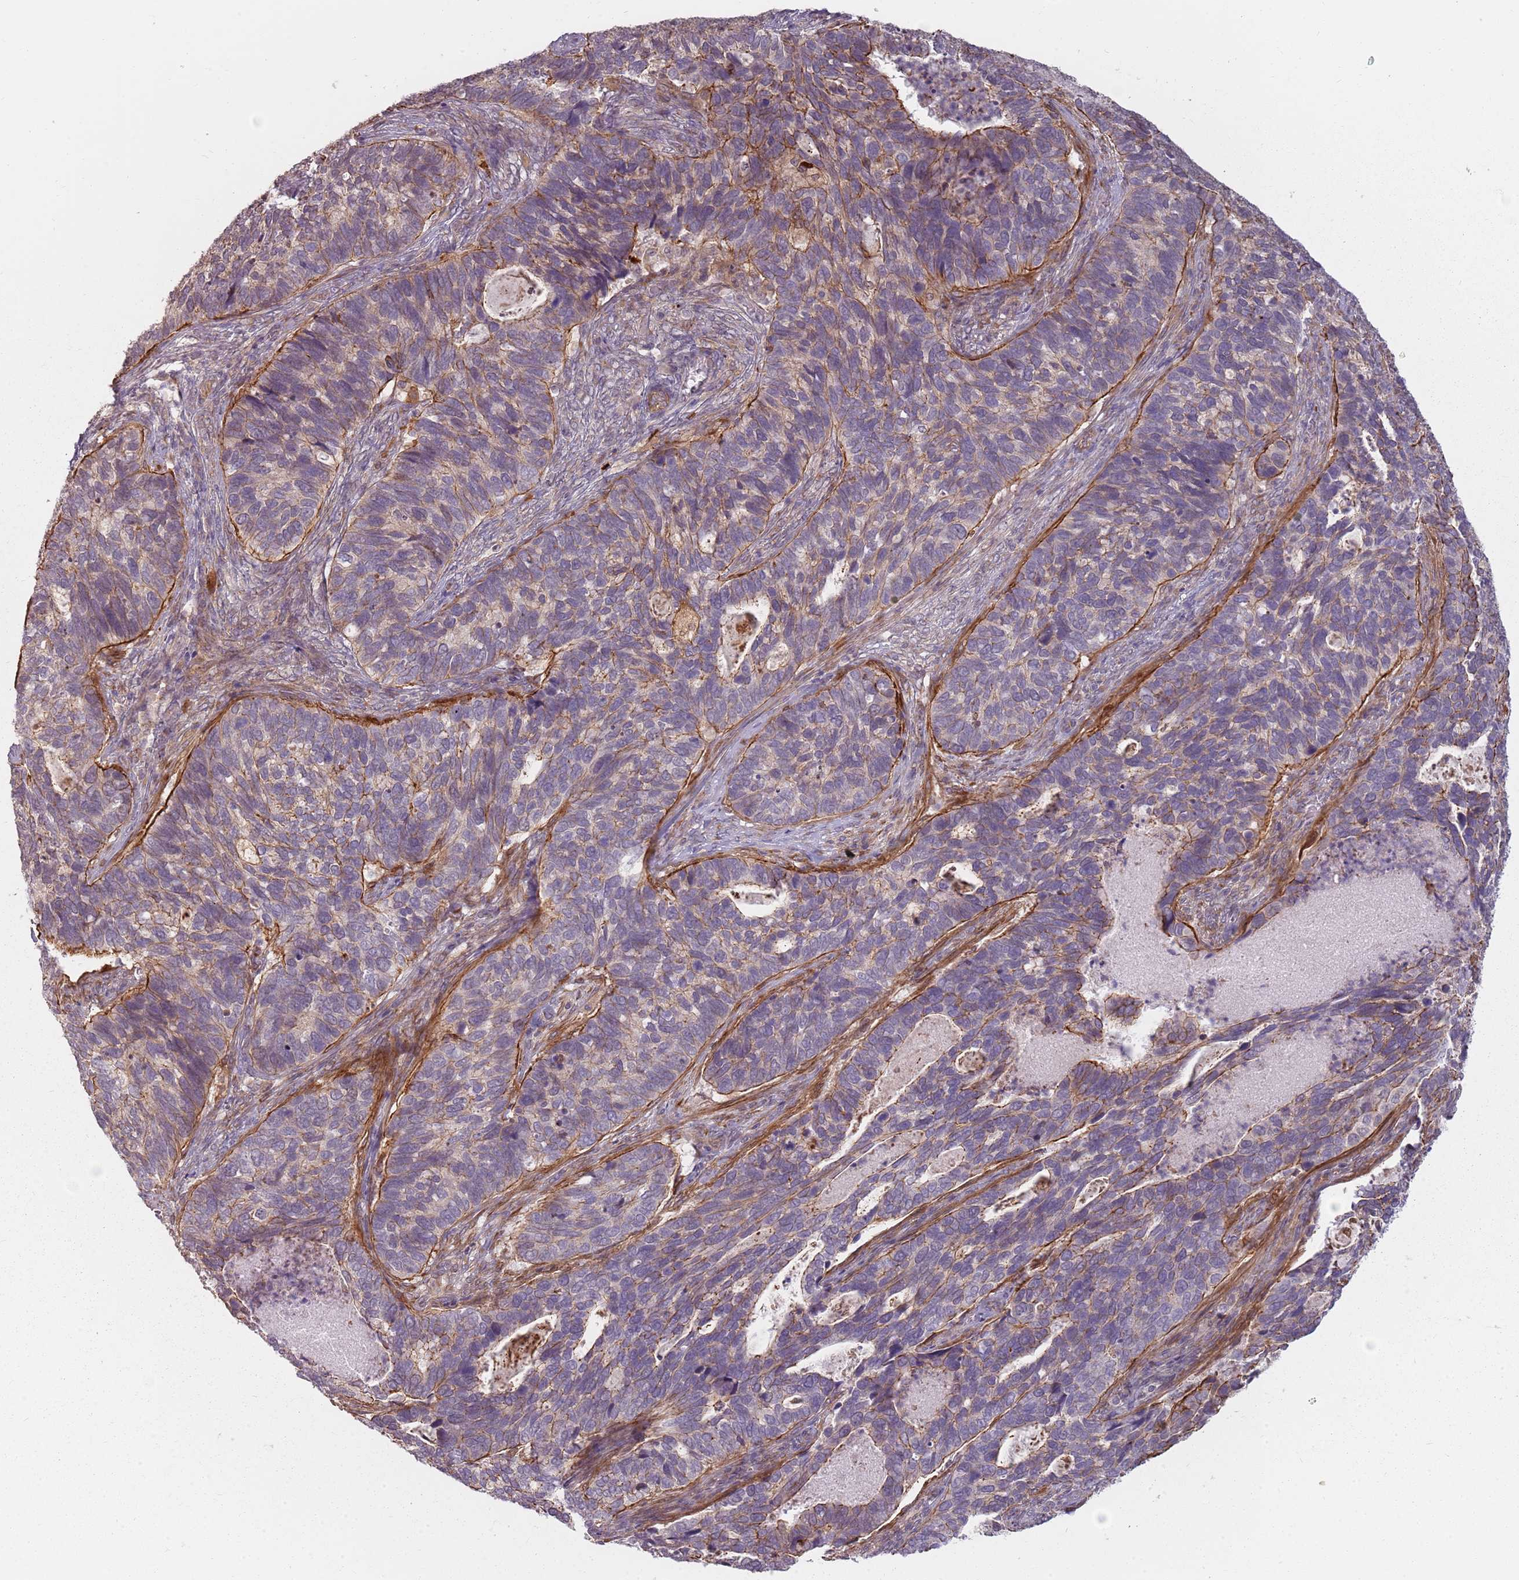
{"staining": {"intensity": "strong", "quantity": "<25%", "location": "cytoplasmic/membranous"}, "tissue": "cervical cancer", "cell_type": "Tumor cells", "image_type": "cancer", "snomed": [{"axis": "morphology", "description": "Squamous cell carcinoma, NOS"}, {"axis": "topography", "description": "Cervix"}], "caption": "Squamous cell carcinoma (cervical) tissue exhibits strong cytoplasmic/membranous staining in approximately <25% of tumor cells, visualized by immunohistochemistry. The protein of interest is stained brown, and the nuclei are stained in blue (DAB (3,3'-diaminobenzidine) IHC with brightfield microscopy, high magnification).", "gene": "PPP1R14C", "patient": {"sex": "female", "age": 38}}